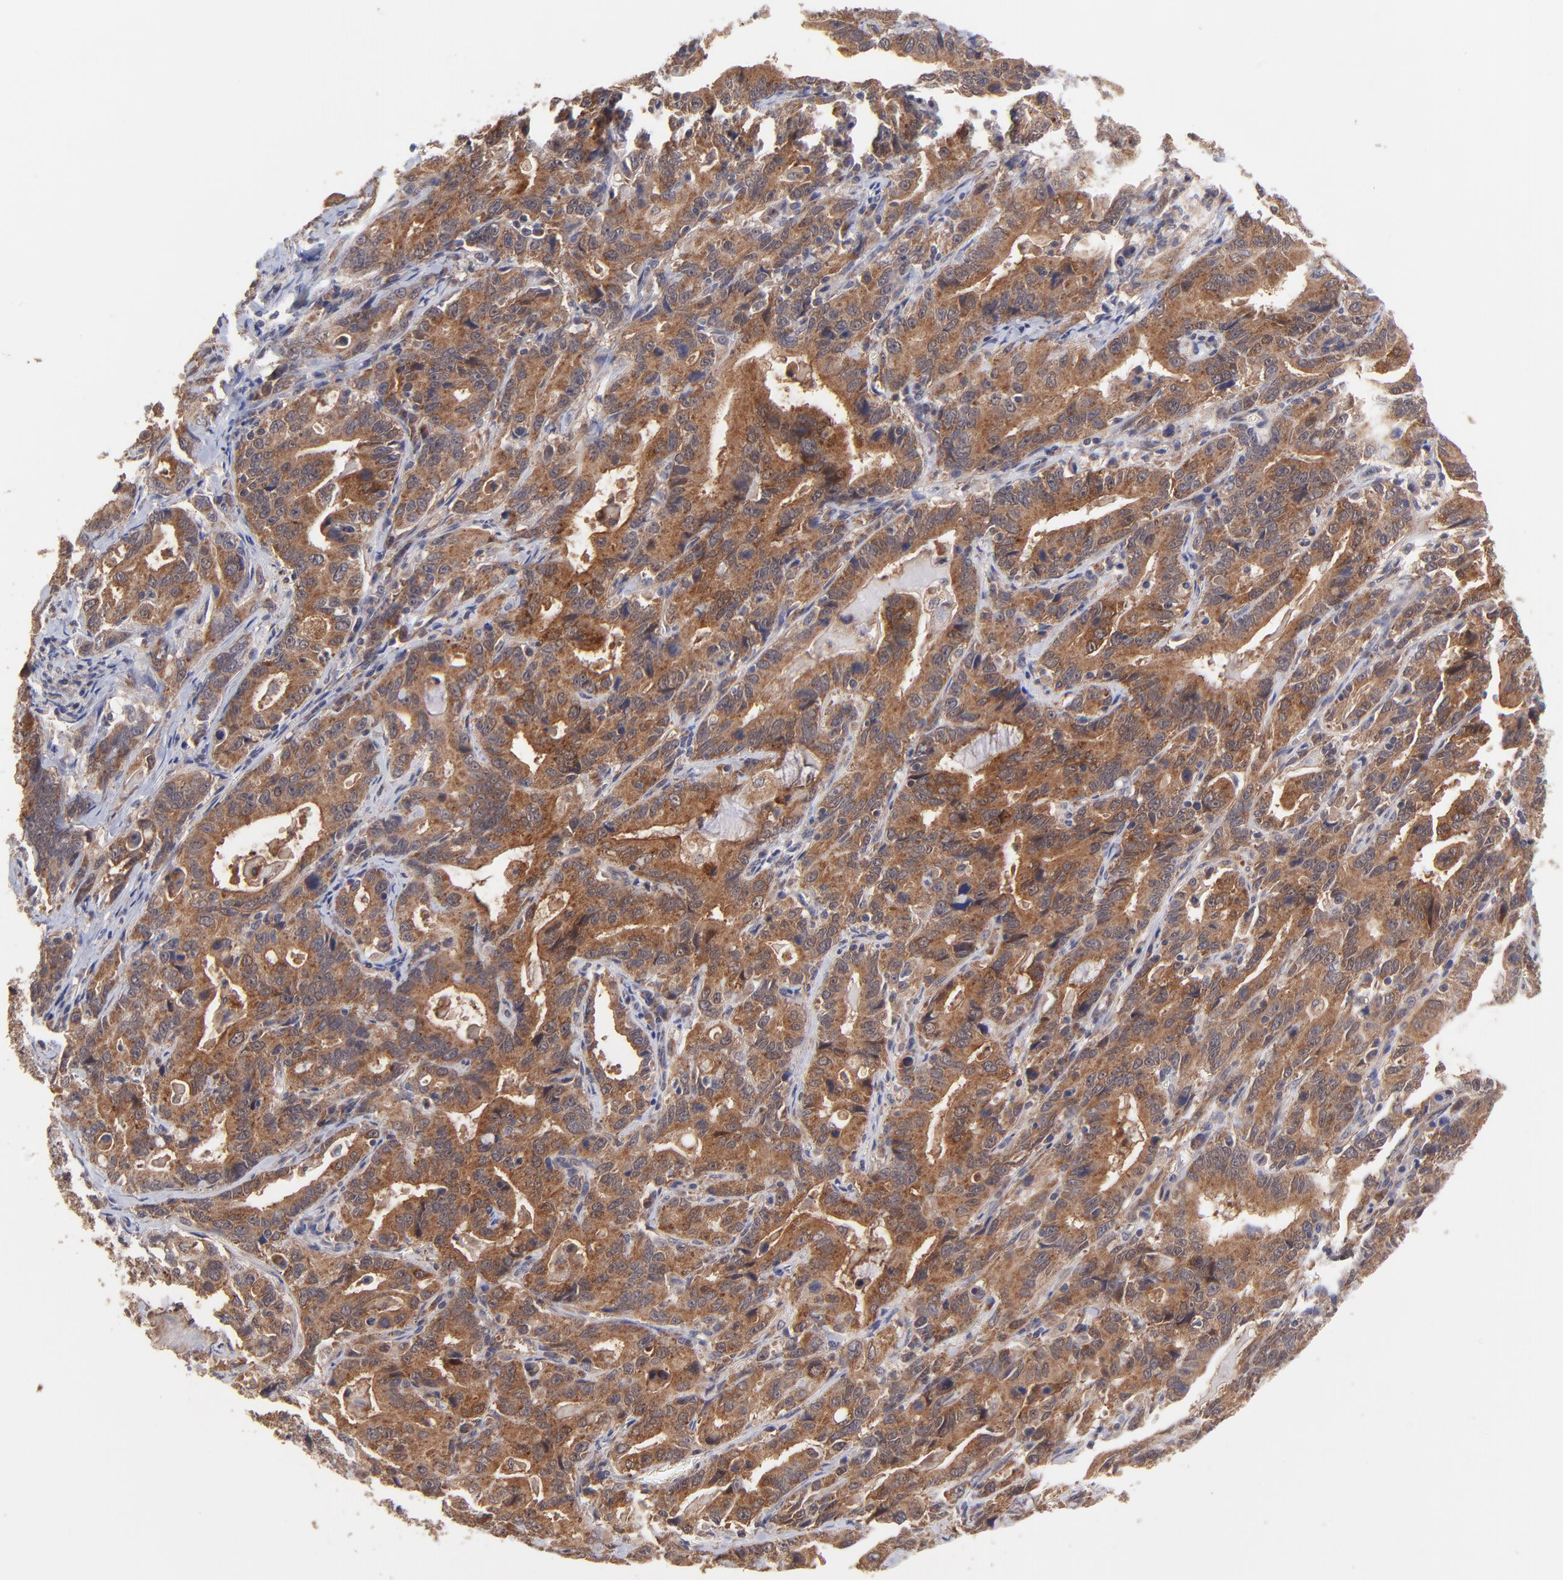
{"staining": {"intensity": "strong", "quantity": ">75%", "location": "cytoplasmic/membranous"}, "tissue": "stomach cancer", "cell_type": "Tumor cells", "image_type": "cancer", "snomed": [{"axis": "morphology", "description": "Adenocarcinoma, NOS"}, {"axis": "topography", "description": "Stomach, upper"}], "caption": "Immunohistochemistry (IHC) (DAB (3,3'-diaminobenzidine)) staining of adenocarcinoma (stomach) shows strong cytoplasmic/membranous protein expression in about >75% of tumor cells.", "gene": "BAIAP2L2", "patient": {"sex": "male", "age": 63}}